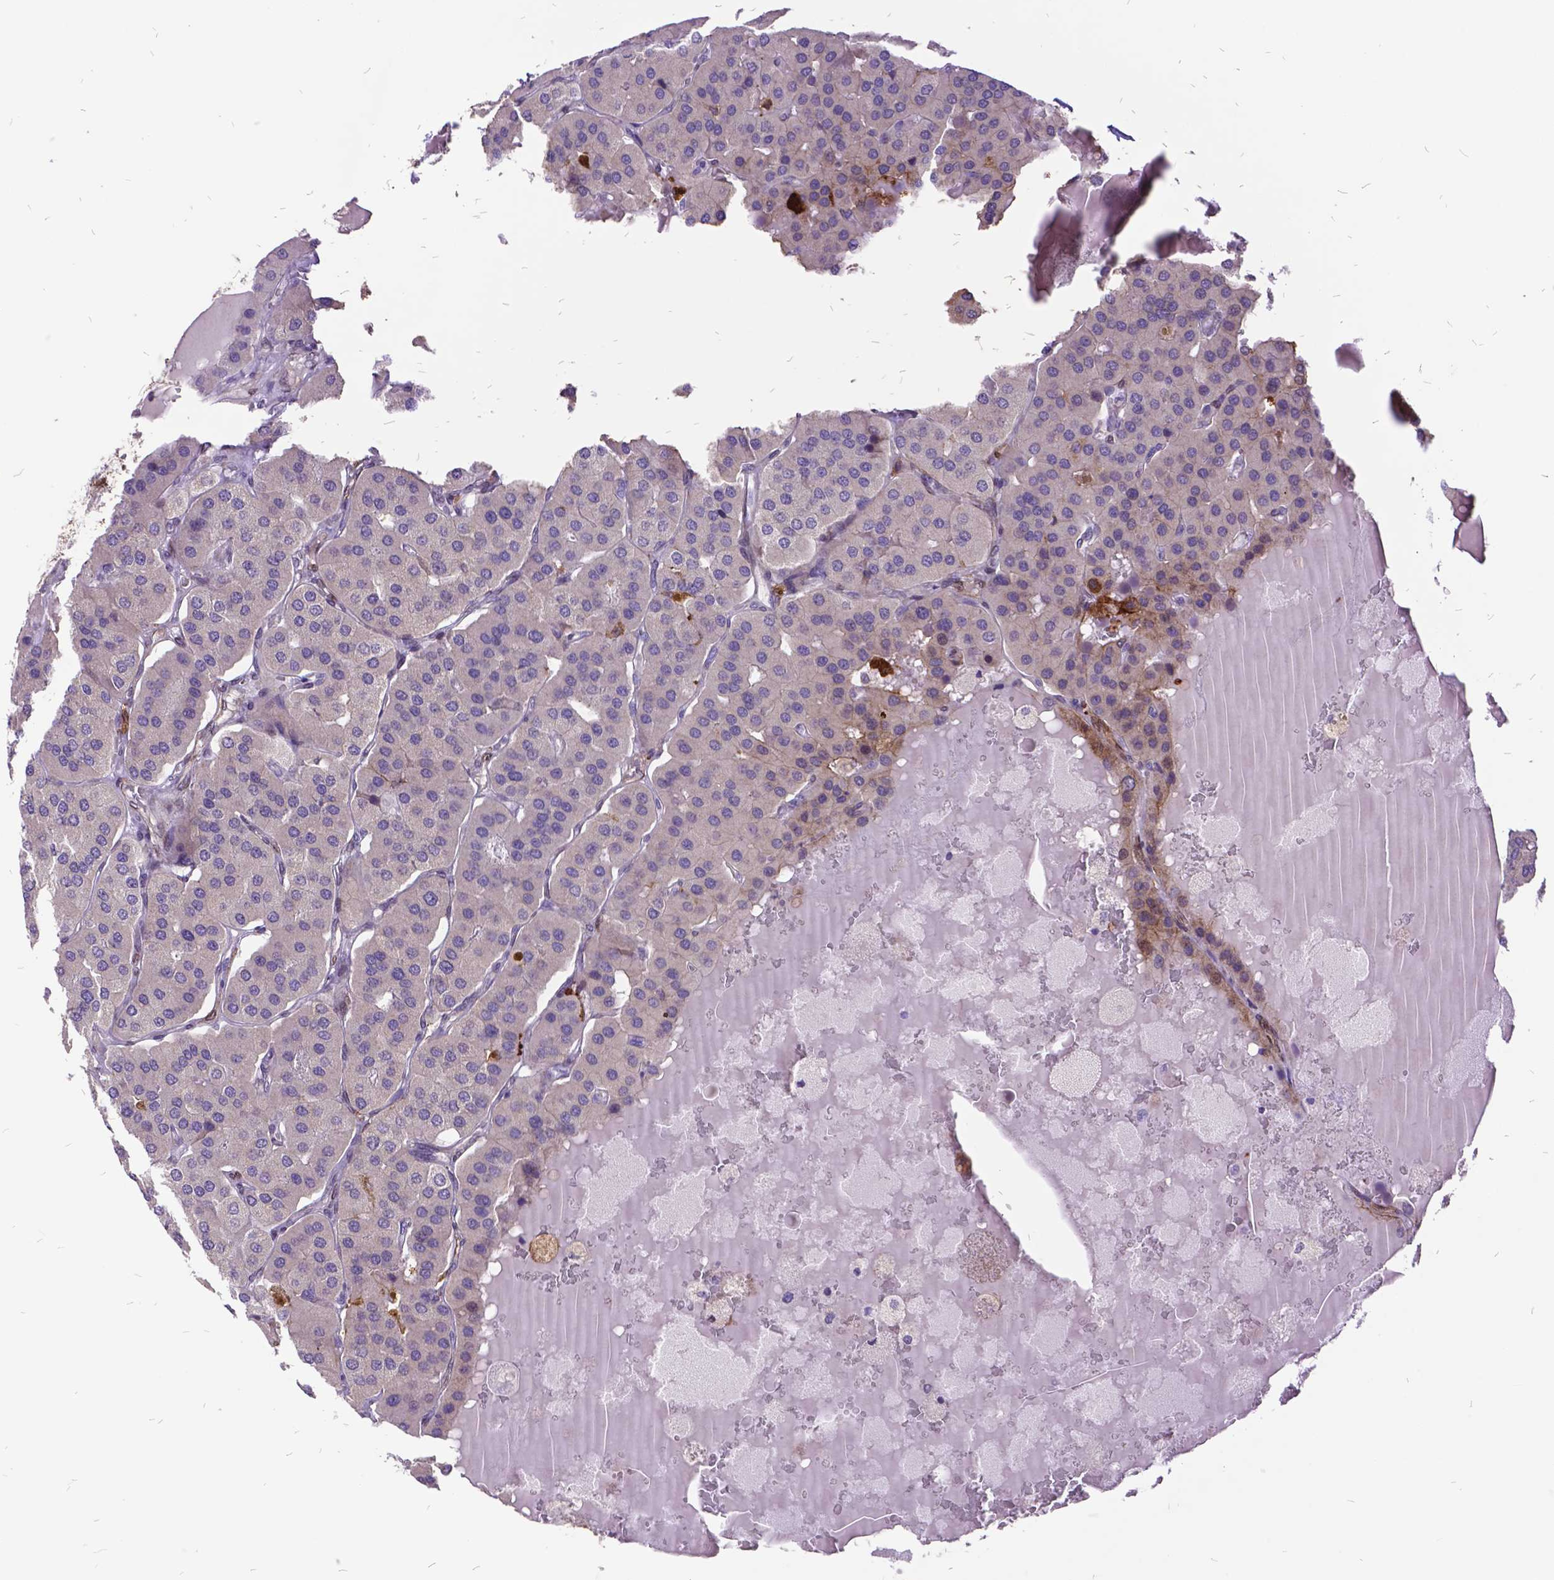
{"staining": {"intensity": "negative", "quantity": "none", "location": "none"}, "tissue": "parathyroid gland", "cell_type": "Glandular cells", "image_type": "normal", "snomed": [{"axis": "morphology", "description": "Normal tissue, NOS"}, {"axis": "morphology", "description": "Adenoma, NOS"}, {"axis": "topography", "description": "Parathyroid gland"}], "caption": "Immunohistochemistry of normal parathyroid gland reveals no expression in glandular cells. (DAB IHC with hematoxylin counter stain).", "gene": "GRB7", "patient": {"sex": "female", "age": 86}}